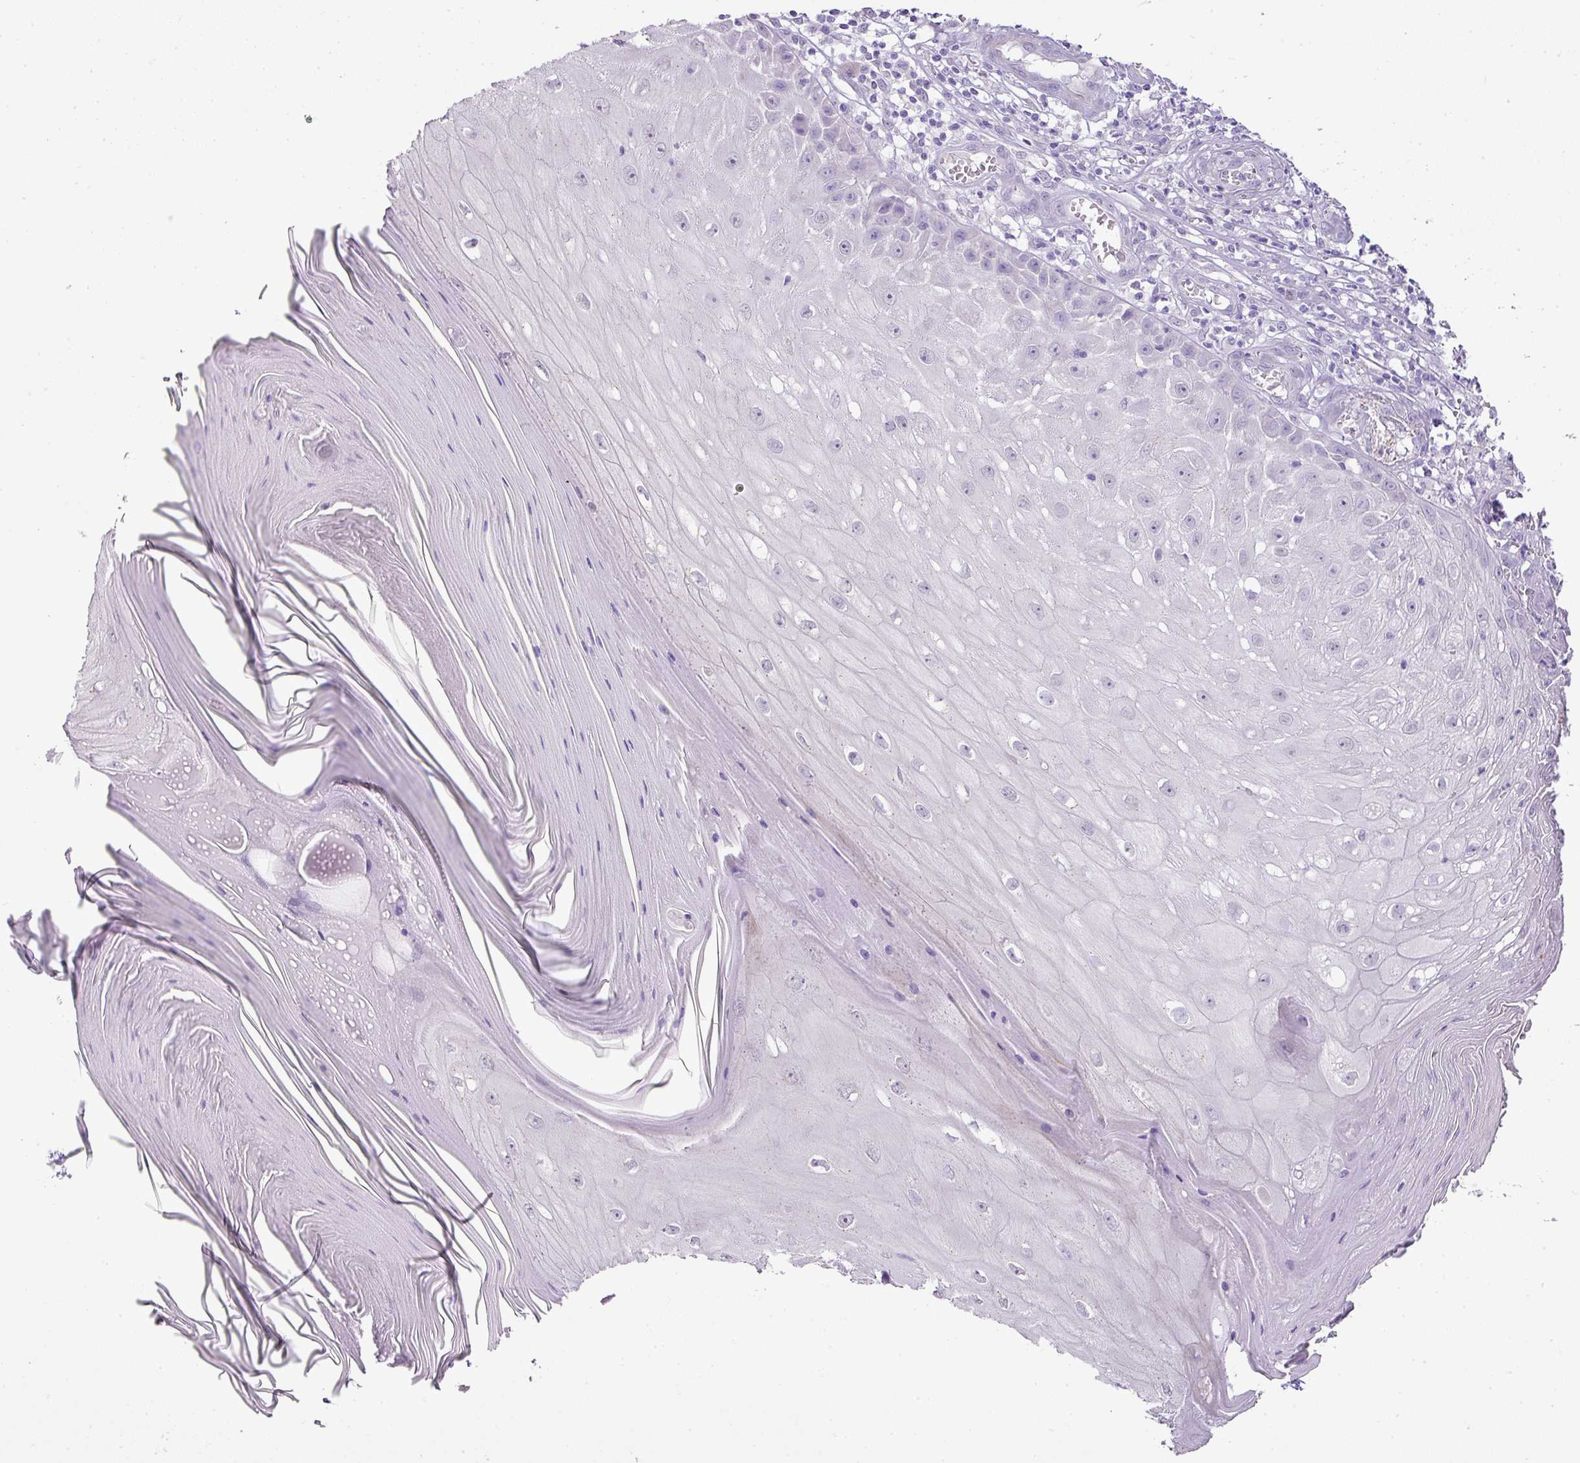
{"staining": {"intensity": "negative", "quantity": "none", "location": "none"}, "tissue": "skin cancer", "cell_type": "Tumor cells", "image_type": "cancer", "snomed": [{"axis": "morphology", "description": "Squamous cell carcinoma, NOS"}, {"axis": "topography", "description": "Skin"}], "caption": "The micrograph shows no staining of tumor cells in skin cancer (squamous cell carcinoma). (Stains: DAB (3,3'-diaminobenzidine) immunohistochemistry (IHC) with hematoxylin counter stain, Microscopy: brightfield microscopy at high magnification).", "gene": "DIP2A", "patient": {"sex": "female", "age": 73}}